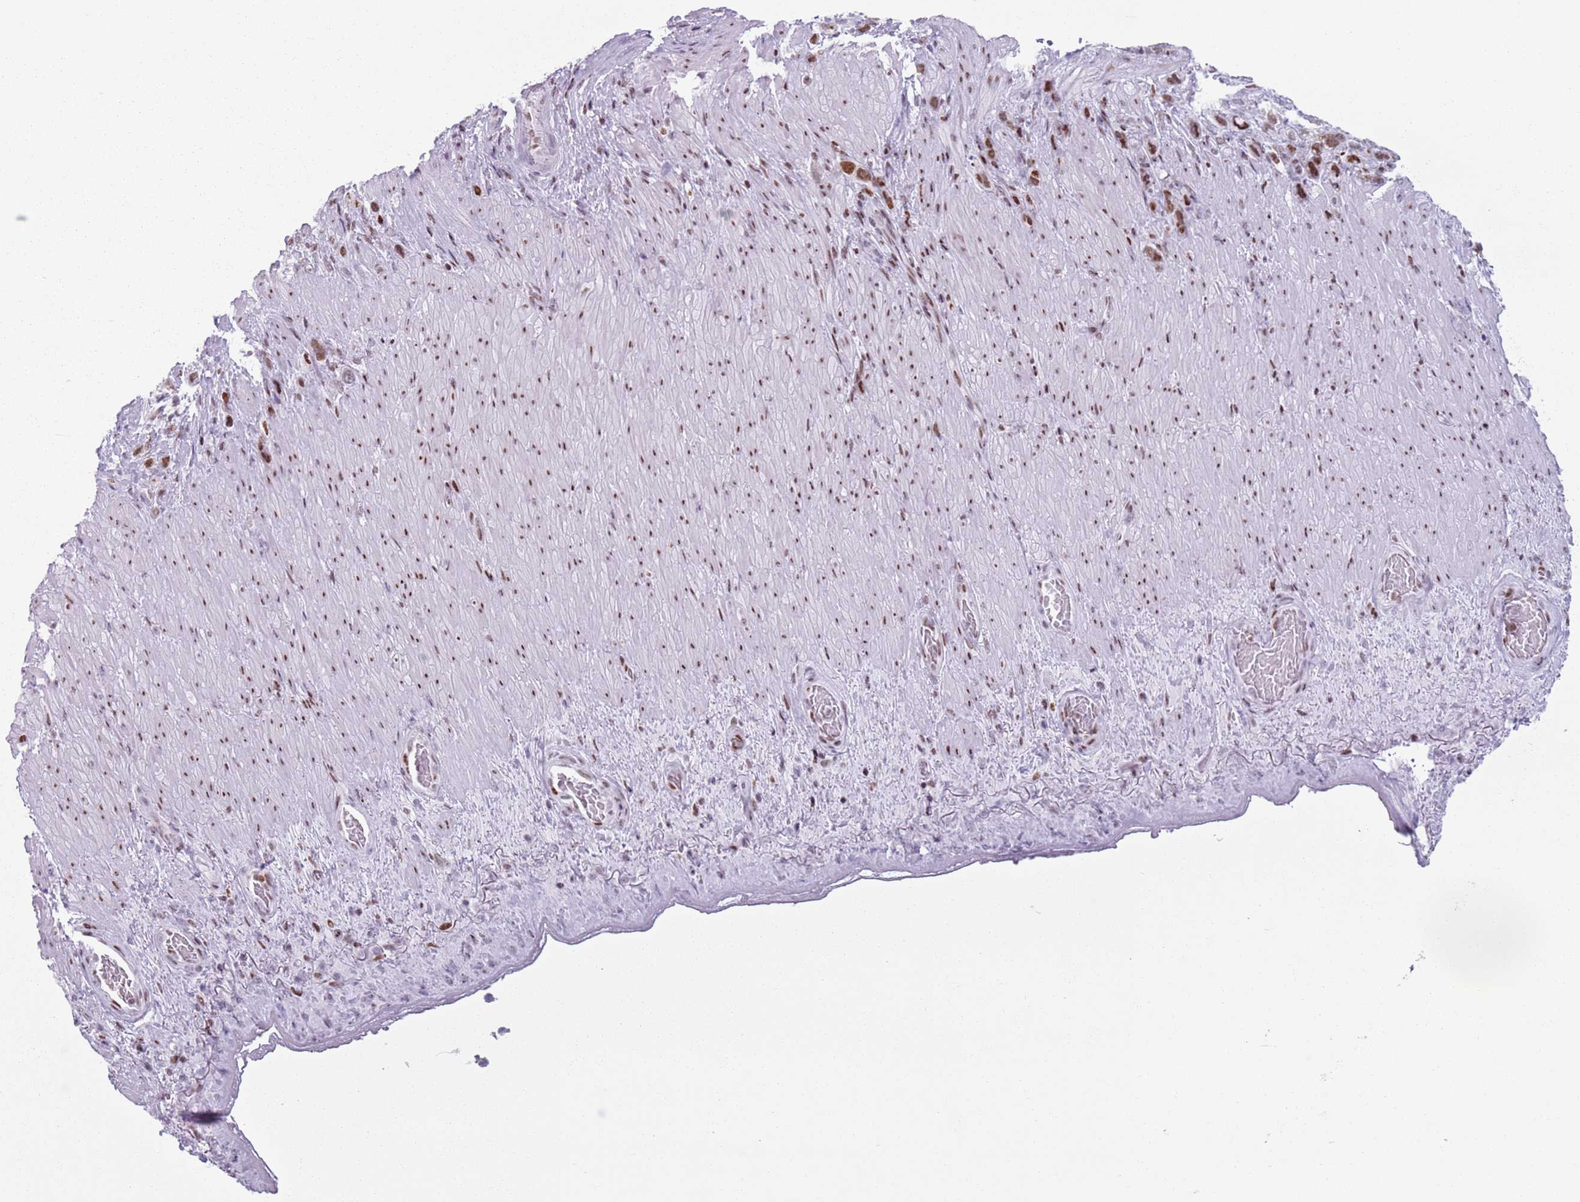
{"staining": {"intensity": "moderate", "quantity": ">75%", "location": "nuclear"}, "tissue": "stomach cancer", "cell_type": "Tumor cells", "image_type": "cancer", "snomed": [{"axis": "morphology", "description": "Adenocarcinoma, NOS"}, {"axis": "topography", "description": "Stomach"}], "caption": "Human adenocarcinoma (stomach) stained for a protein (brown) demonstrates moderate nuclear positive positivity in approximately >75% of tumor cells.", "gene": "FAM104B", "patient": {"sex": "female", "age": 65}}